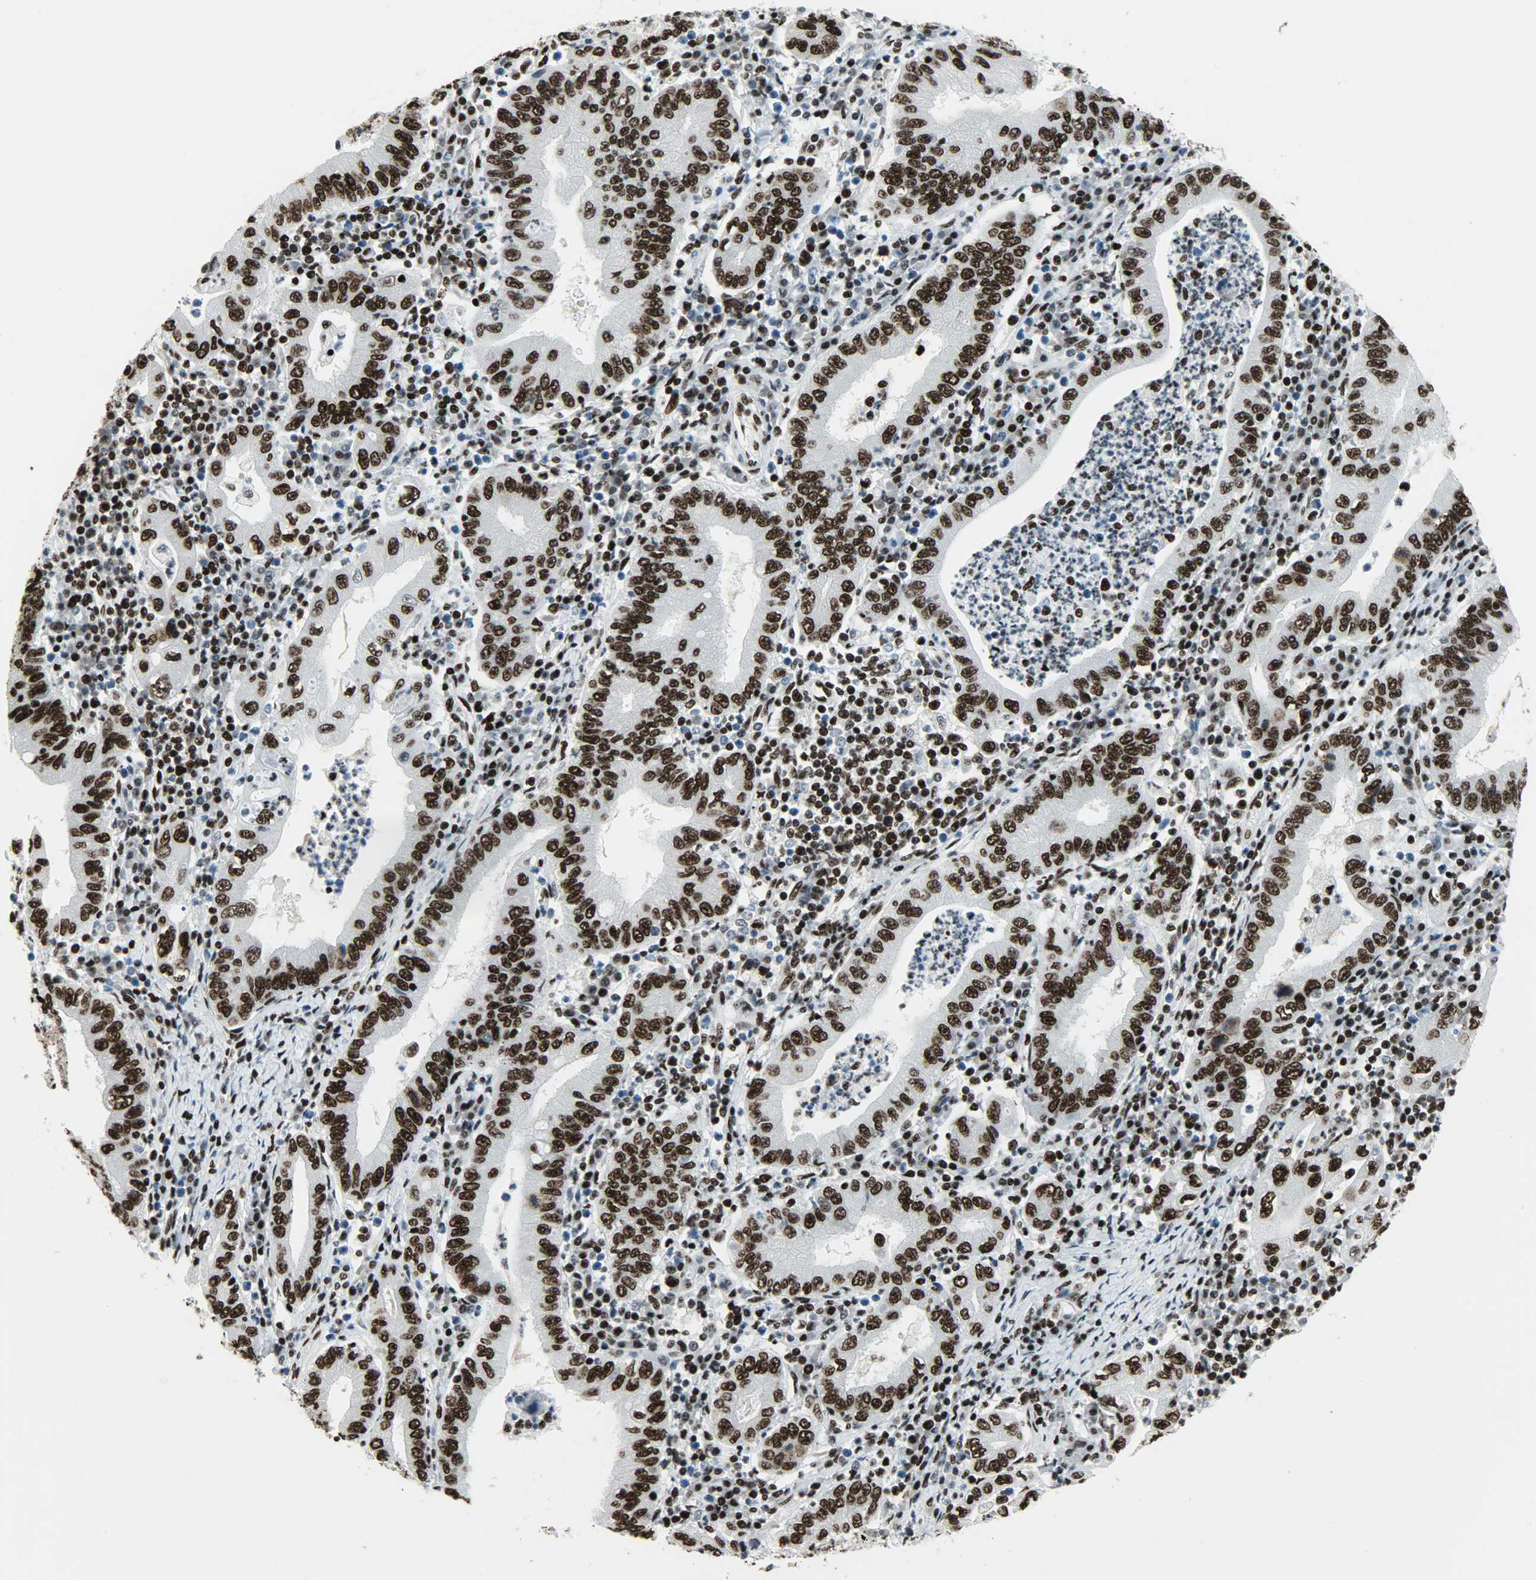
{"staining": {"intensity": "strong", "quantity": ">75%", "location": "nuclear"}, "tissue": "stomach cancer", "cell_type": "Tumor cells", "image_type": "cancer", "snomed": [{"axis": "morphology", "description": "Normal tissue, NOS"}, {"axis": "morphology", "description": "Adenocarcinoma, NOS"}, {"axis": "topography", "description": "Esophagus"}, {"axis": "topography", "description": "Stomach, upper"}, {"axis": "topography", "description": "Peripheral nerve tissue"}], "caption": "Adenocarcinoma (stomach) stained with immunohistochemistry exhibits strong nuclear staining in about >75% of tumor cells. Using DAB (brown) and hematoxylin (blue) stains, captured at high magnification using brightfield microscopy.", "gene": "SNRPA", "patient": {"sex": "male", "age": 62}}